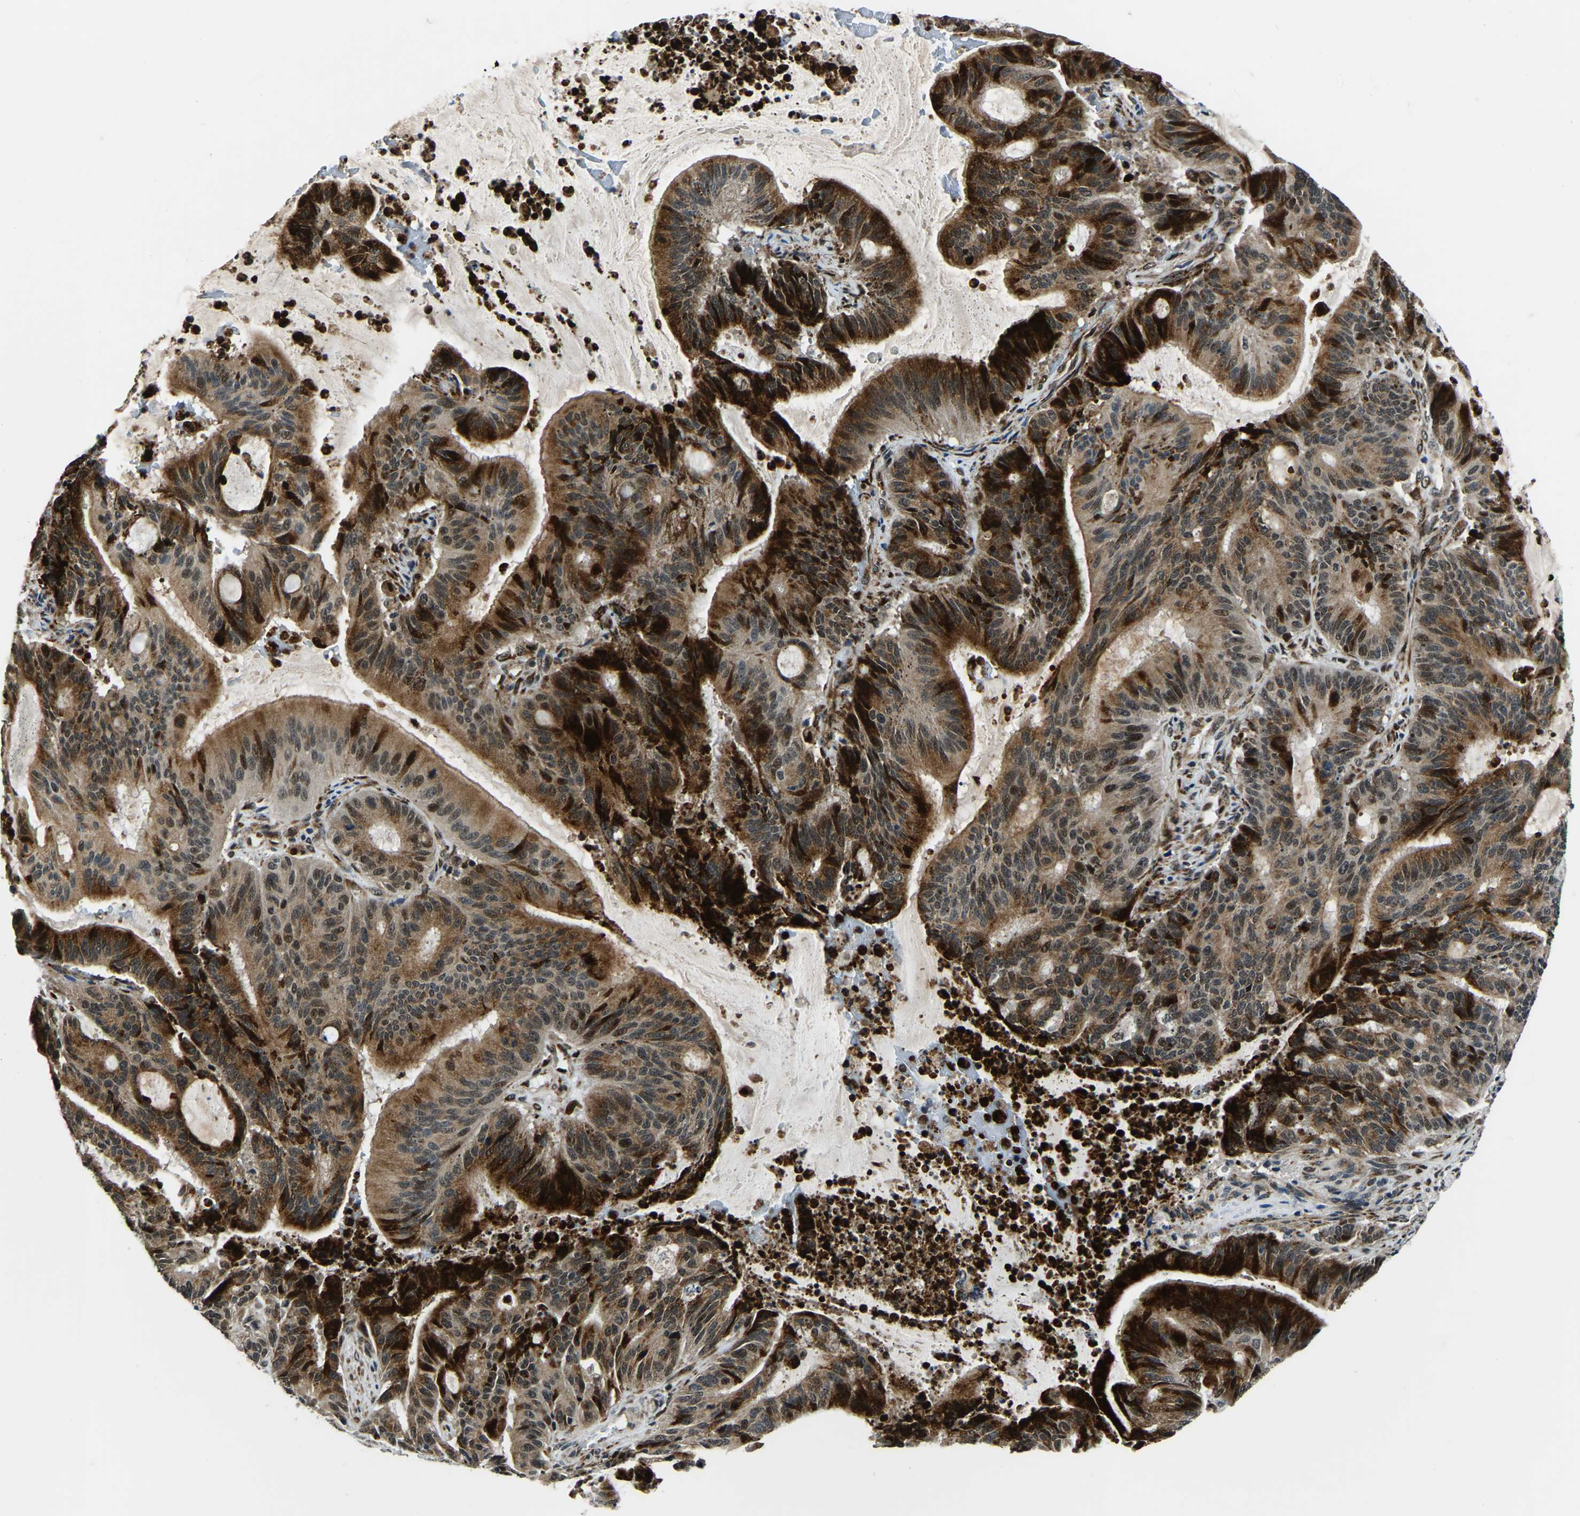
{"staining": {"intensity": "strong", "quantity": ">75%", "location": "cytoplasmic/membranous,nuclear"}, "tissue": "liver cancer", "cell_type": "Tumor cells", "image_type": "cancer", "snomed": [{"axis": "morphology", "description": "Normal tissue, NOS"}, {"axis": "morphology", "description": "Cholangiocarcinoma"}, {"axis": "topography", "description": "Liver"}, {"axis": "topography", "description": "Peripheral nerve tissue"}], "caption": "Protein staining reveals strong cytoplasmic/membranous and nuclear positivity in approximately >75% of tumor cells in cholangiocarcinoma (liver).", "gene": "ING2", "patient": {"sex": "female", "age": 73}}